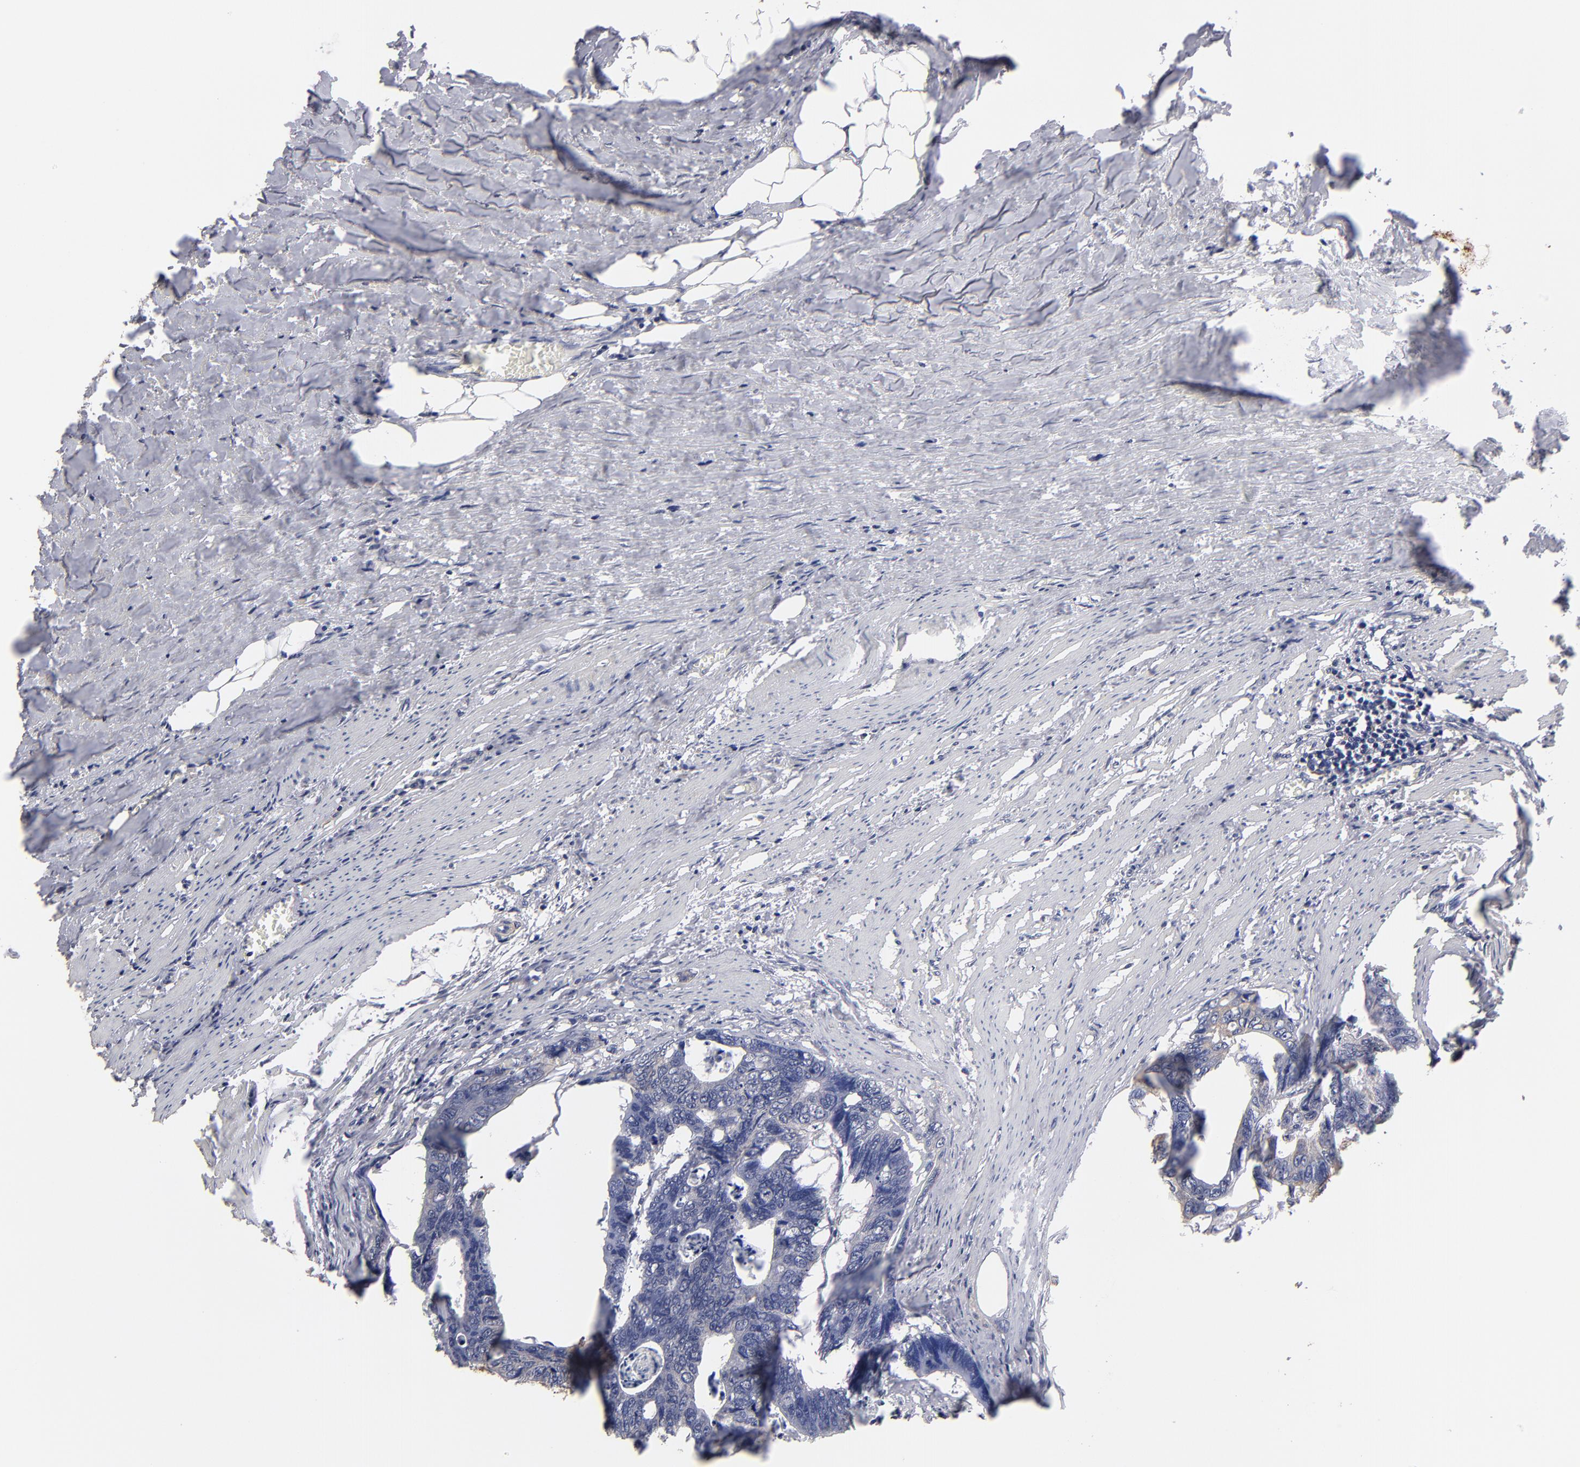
{"staining": {"intensity": "weak", "quantity": "<25%", "location": "cytoplasmic/membranous"}, "tissue": "colorectal cancer", "cell_type": "Tumor cells", "image_type": "cancer", "snomed": [{"axis": "morphology", "description": "Adenocarcinoma, NOS"}, {"axis": "topography", "description": "Colon"}], "caption": "A histopathology image of colorectal adenocarcinoma stained for a protein exhibits no brown staining in tumor cells.", "gene": "RGS6", "patient": {"sex": "female", "age": 55}}